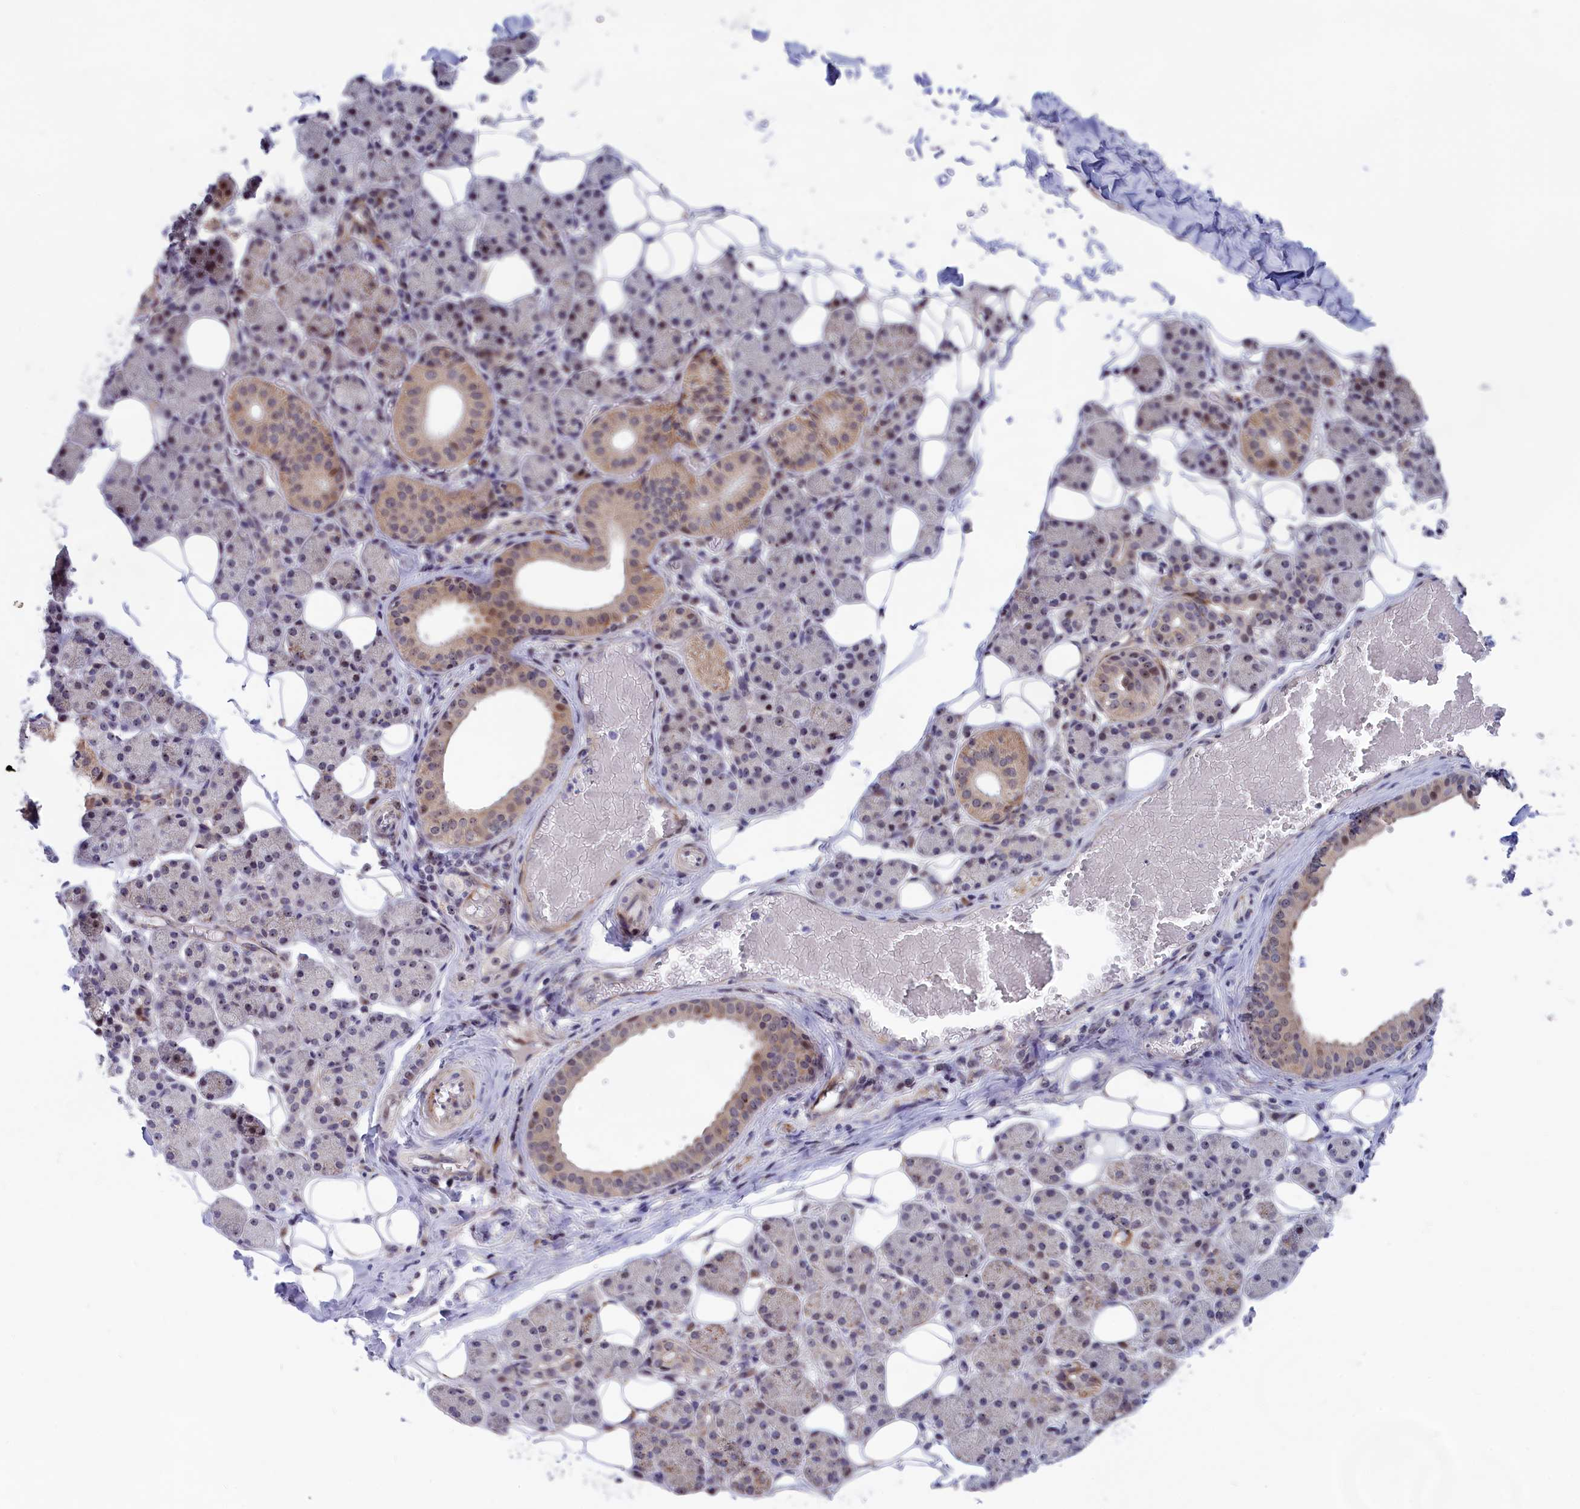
{"staining": {"intensity": "moderate", "quantity": "<25%", "location": "cytoplasmic/membranous"}, "tissue": "salivary gland", "cell_type": "Glandular cells", "image_type": "normal", "snomed": [{"axis": "morphology", "description": "Normal tissue, NOS"}, {"axis": "topography", "description": "Salivary gland"}], "caption": "Human salivary gland stained with a brown dye shows moderate cytoplasmic/membranous positive staining in approximately <25% of glandular cells.", "gene": "PPAN", "patient": {"sex": "female", "age": 33}}